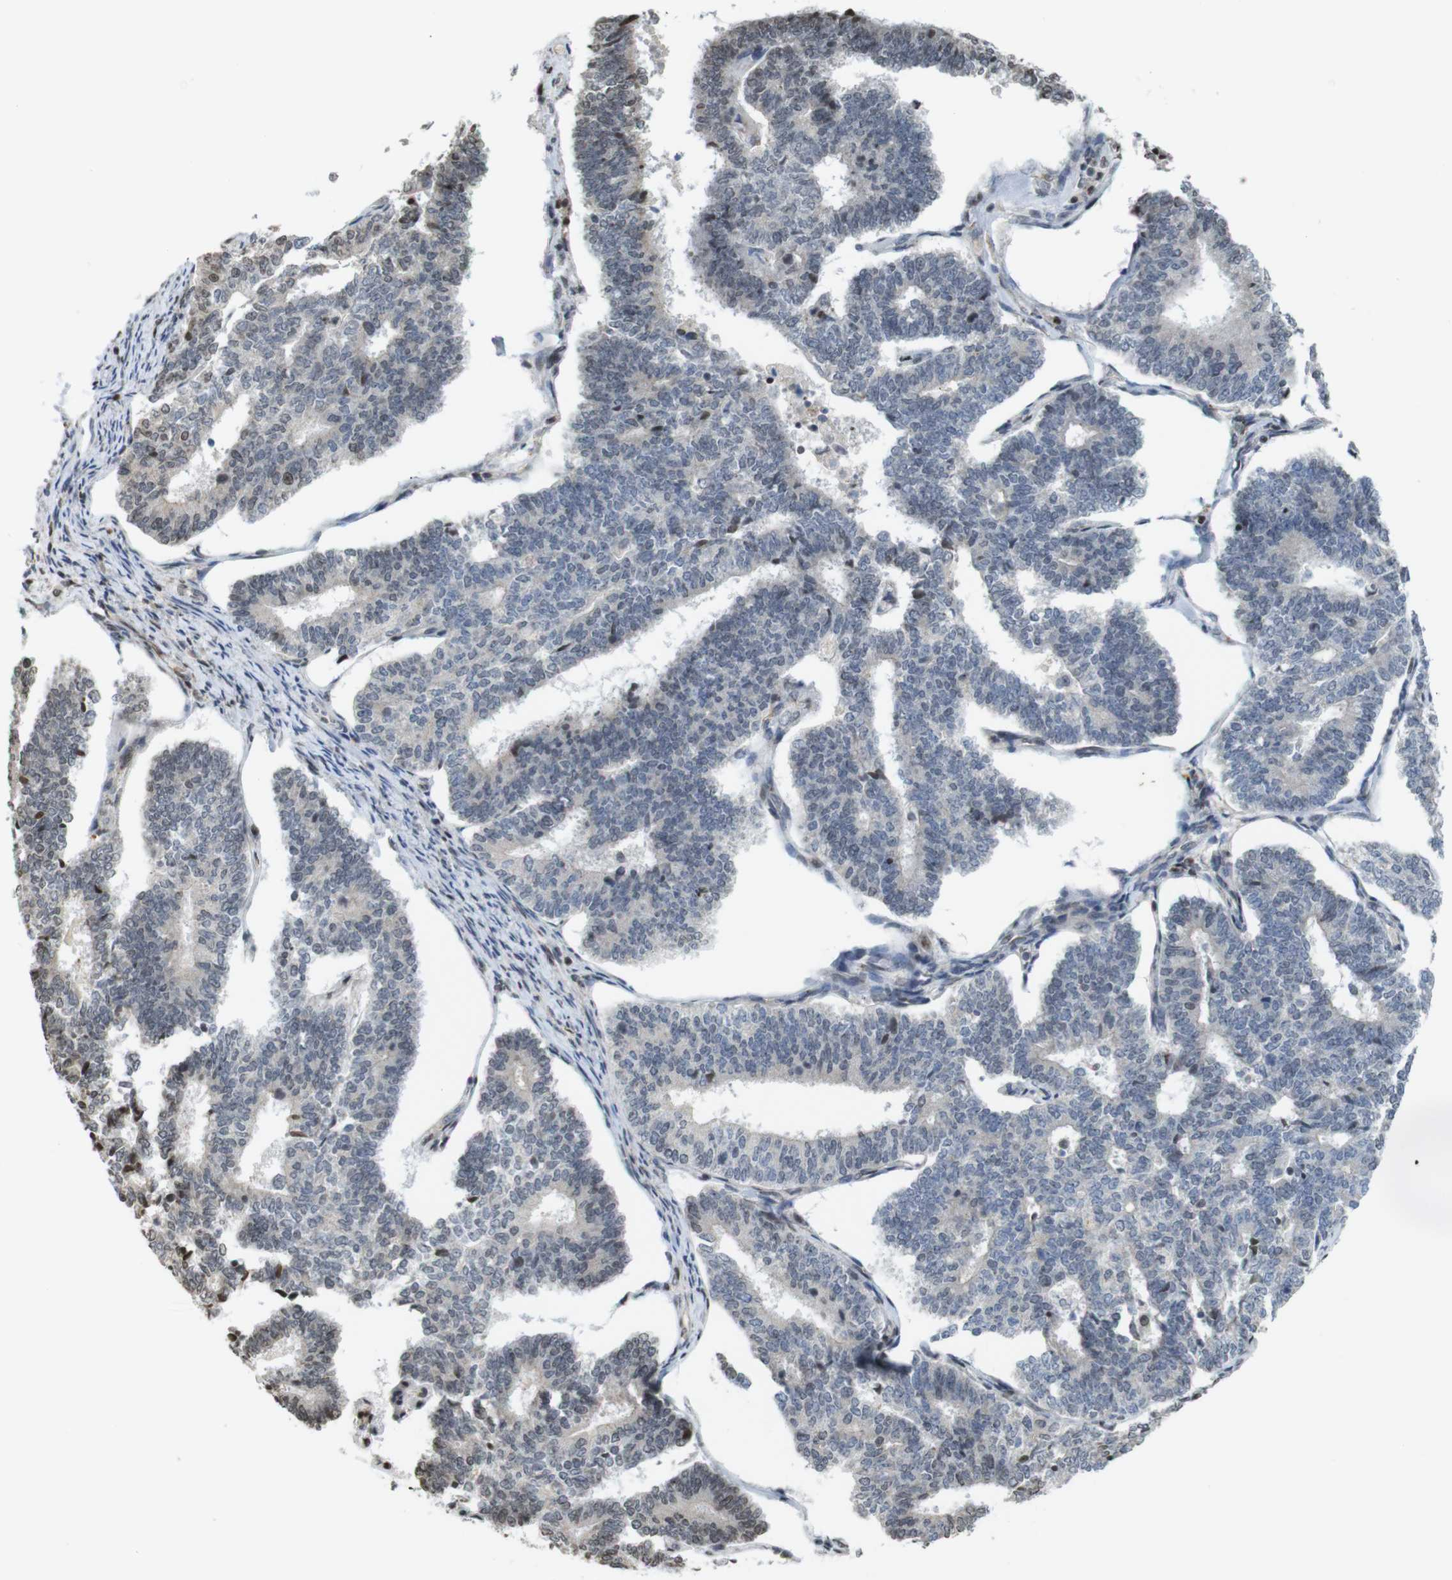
{"staining": {"intensity": "weak", "quantity": "<25%", "location": "nuclear"}, "tissue": "endometrial cancer", "cell_type": "Tumor cells", "image_type": "cancer", "snomed": [{"axis": "morphology", "description": "Adenocarcinoma, NOS"}, {"axis": "topography", "description": "Endometrium"}], "caption": "The micrograph exhibits no staining of tumor cells in endometrial adenocarcinoma.", "gene": "MBD1", "patient": {"sex": "female", "age": 70}}